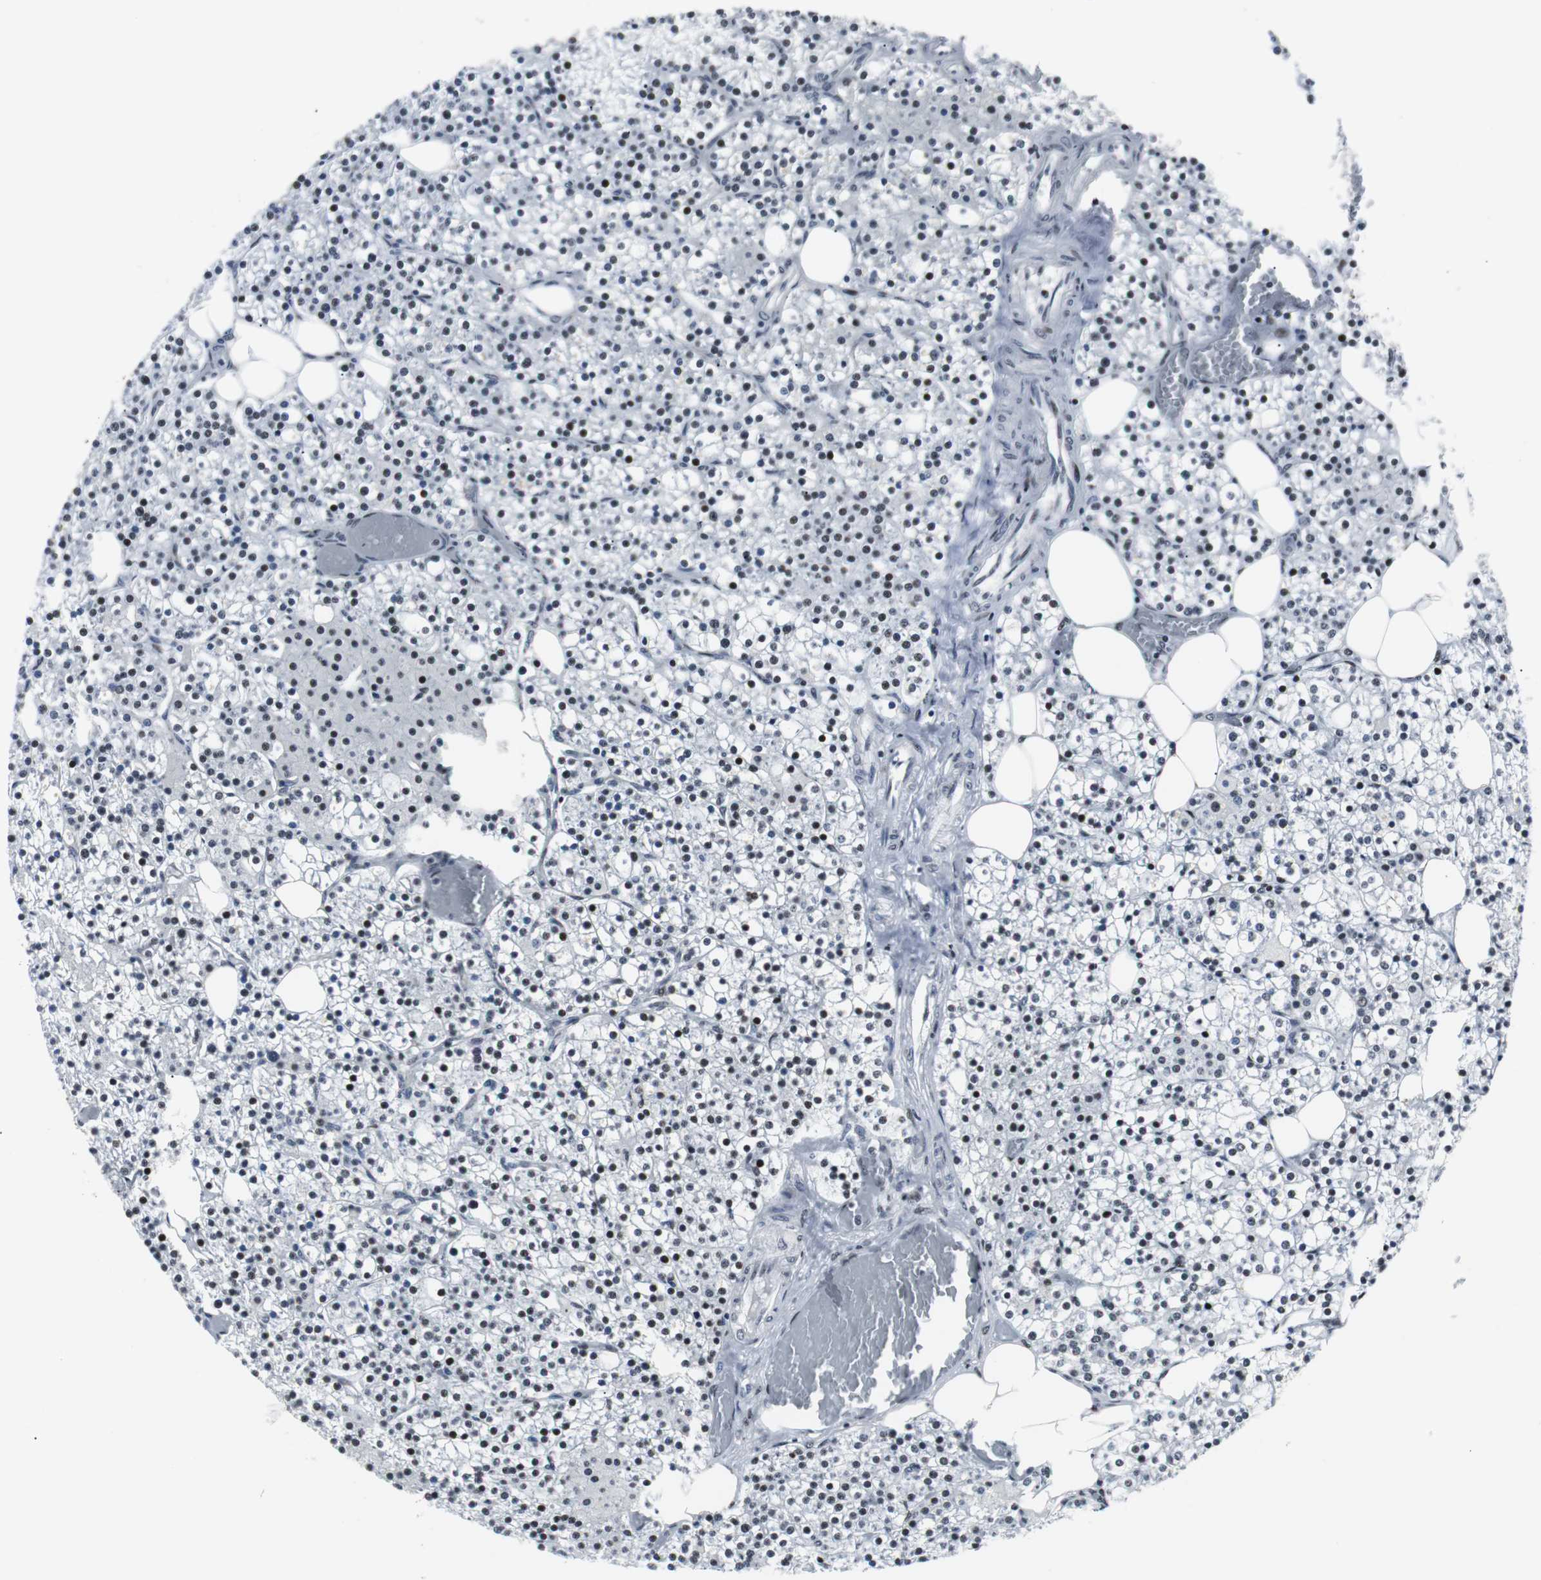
{"staining": {"intensity": "strong", "quantity": "25%-75%", "location": "cytoplasmic/membranous,nuclear"}, "tissue": "parathyroid gland", "cell_type": "Glandular cells", "image_type": "normal", "snomed": [{"axis": "morphology", "description": "Normal tissue, NOS"}, {"axis": "topography", "description": "Parathyroid gland"}], "caption": "Protein analysis of benign parathyroid gland reveals strong cytoplasmic/membranous,nuclear staining in about 25%-75% of glandular cells. (Stains: DAB (3,3'-diaminobenzidine) in brown, nuclei in blue, Microscopy: brightfield microscopy at high magnification).", "gene": "NCL", "patient": {"sex": "female", "age": 63}}